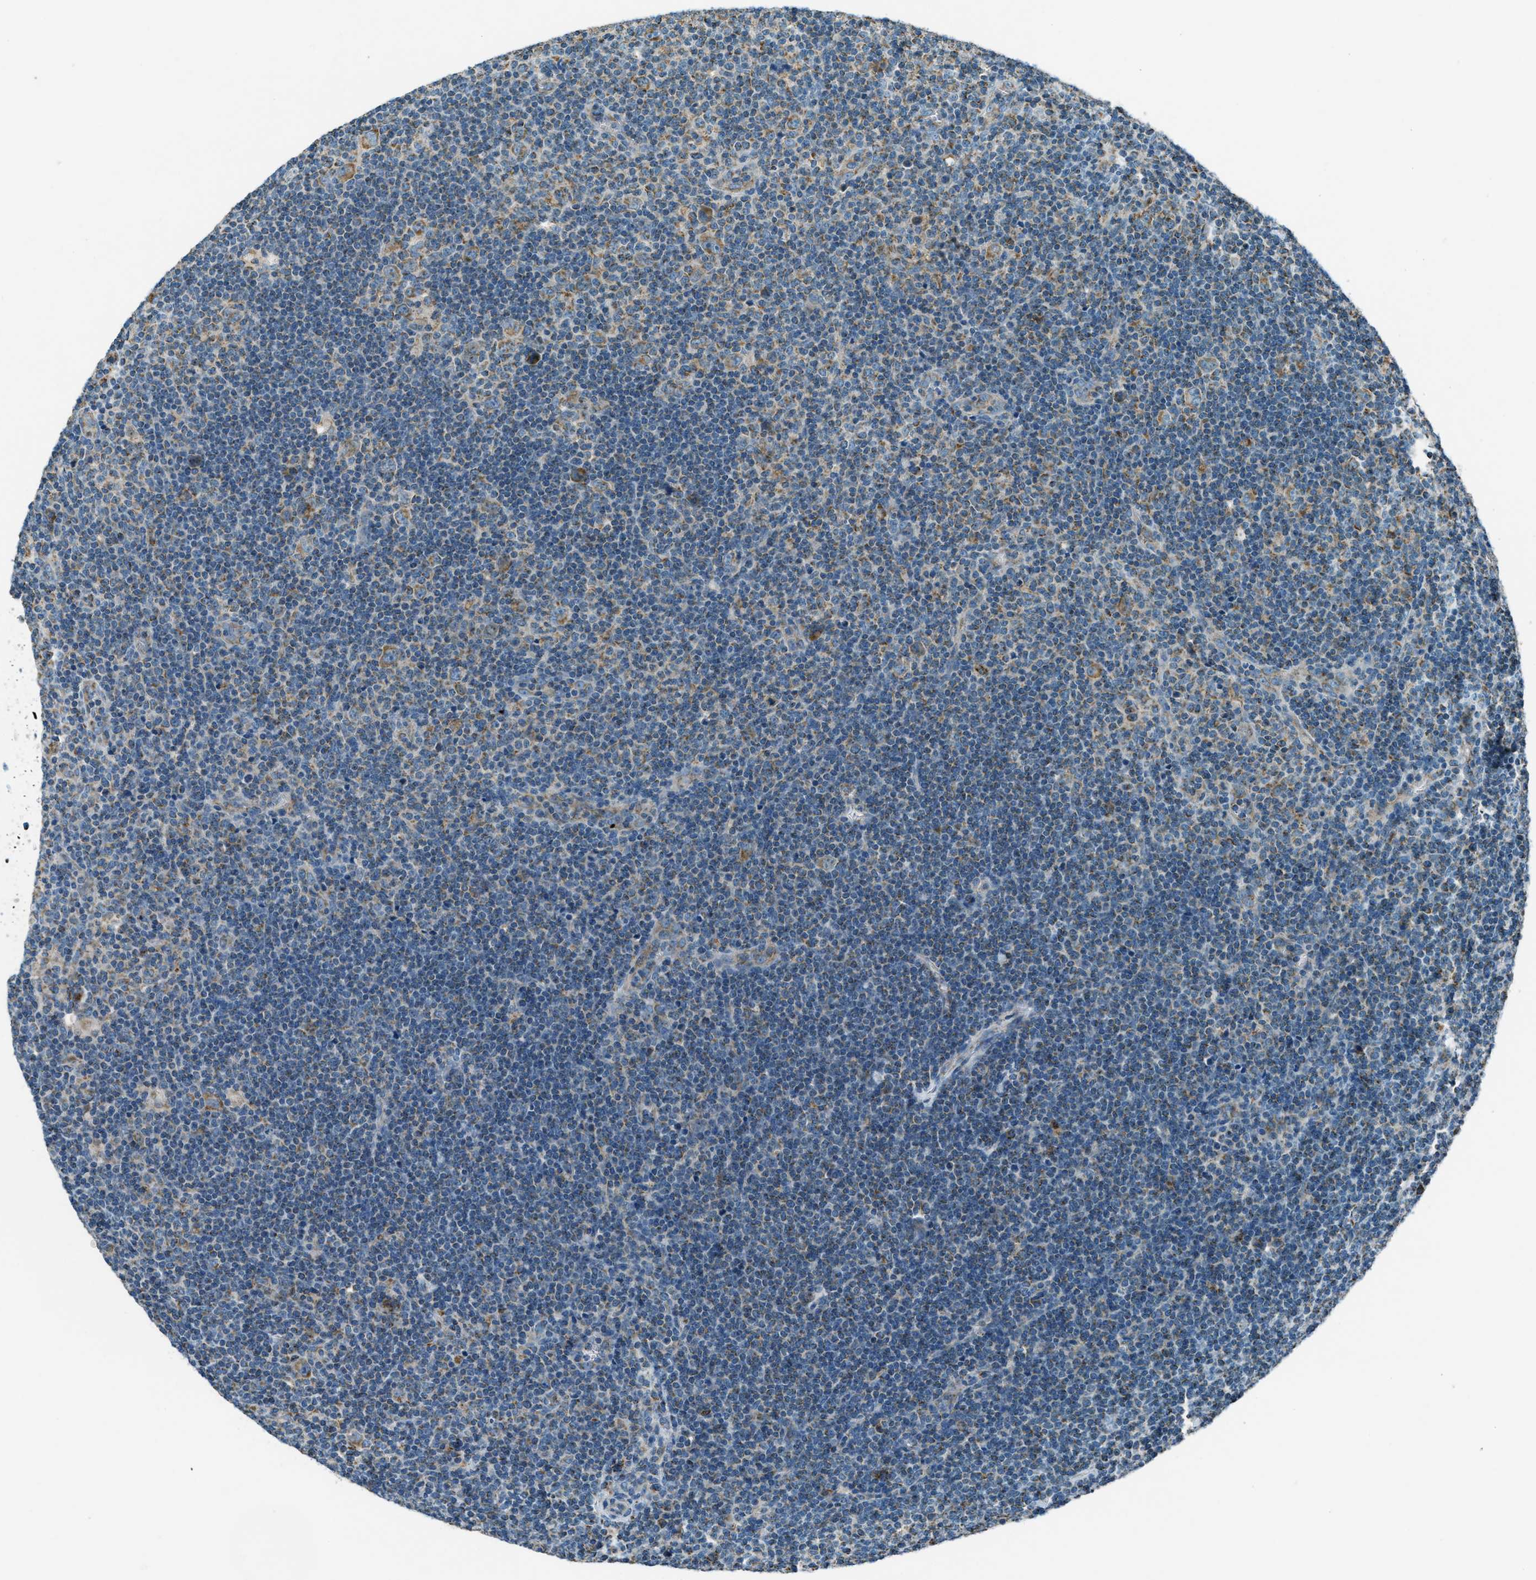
{"staining": {"intensity": "moderate", "quantity": ">75%", "location": "cytoplasmic/membranous"}, "tissue": "lymphoma", "cell_type": "Tumor cells", "image_type": "cancer", "snomed": [{"axis": "morphology", "description": "Hodgkin's disease, NOS"}, {"axis": "topography", "description": "Lymph node"}], "caption": "Moderate cytoplasmic/membranous expression for a protein is seen in approximately >75% of tumor cells of lymphoma using IHC.", "gene": "CHST15", "patient": {"sex": "female", "age": 57}}